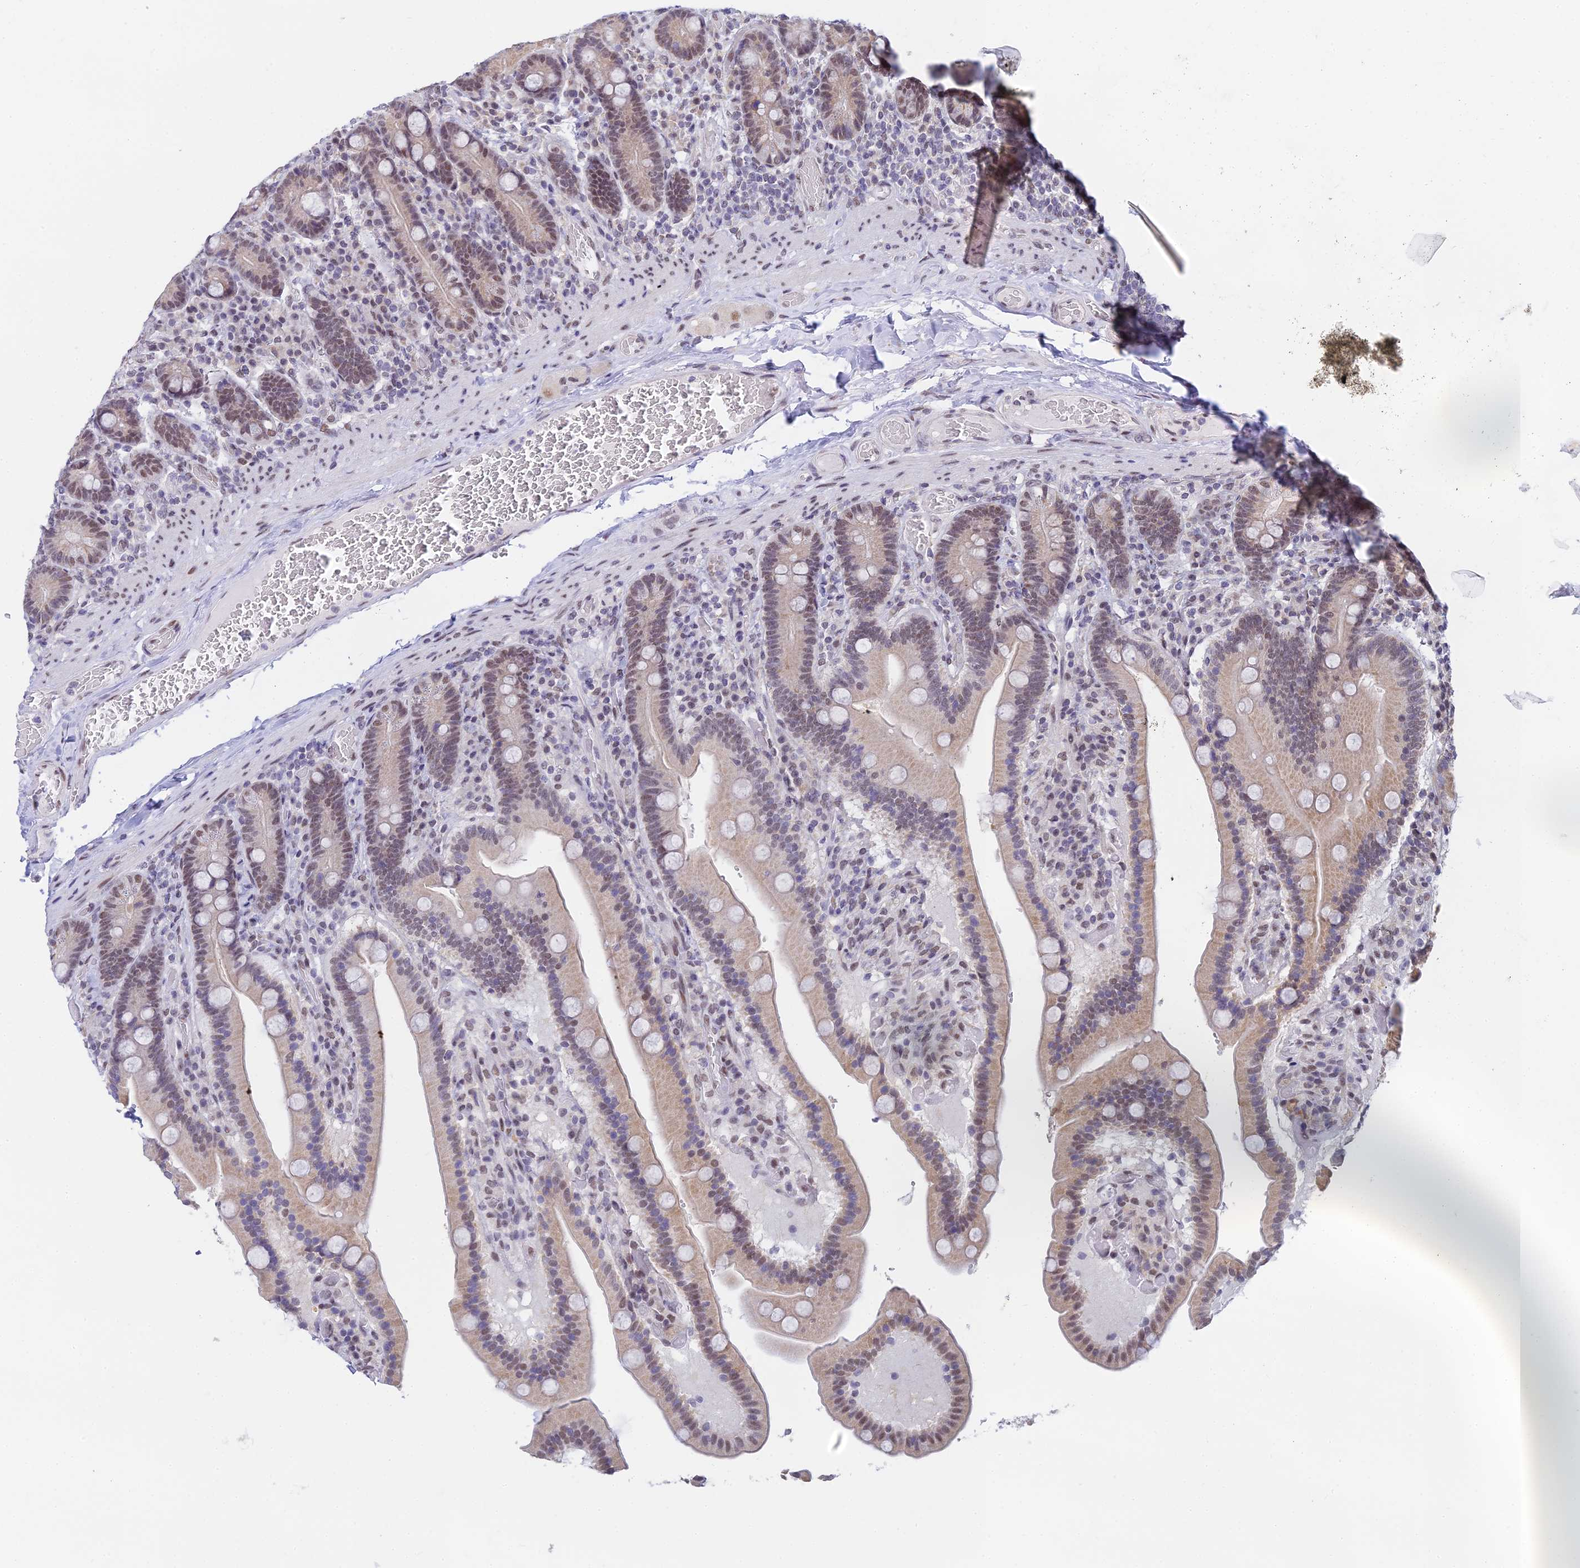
{"staining": {"intensity": "moderate", "quantity": ">75%", "location": "nuclear"}, "tissue": "duodenum", "cell_type": "Glandular cells", "image_type": "normal", "snomed": [{"axis": "morphology", "description": "Normal tissue, NOS"}, {"axis": "topography", "description": "Duodenum"}], "caption": "High-power microscopy captured an immunohistochemistry (IHC) micrograph of benign duodenum, revealing moderate nuclear positivity in about >75% of glandular cells.", "gene": "C2orf49", "patient": {"sex": "female", "age": 62}}